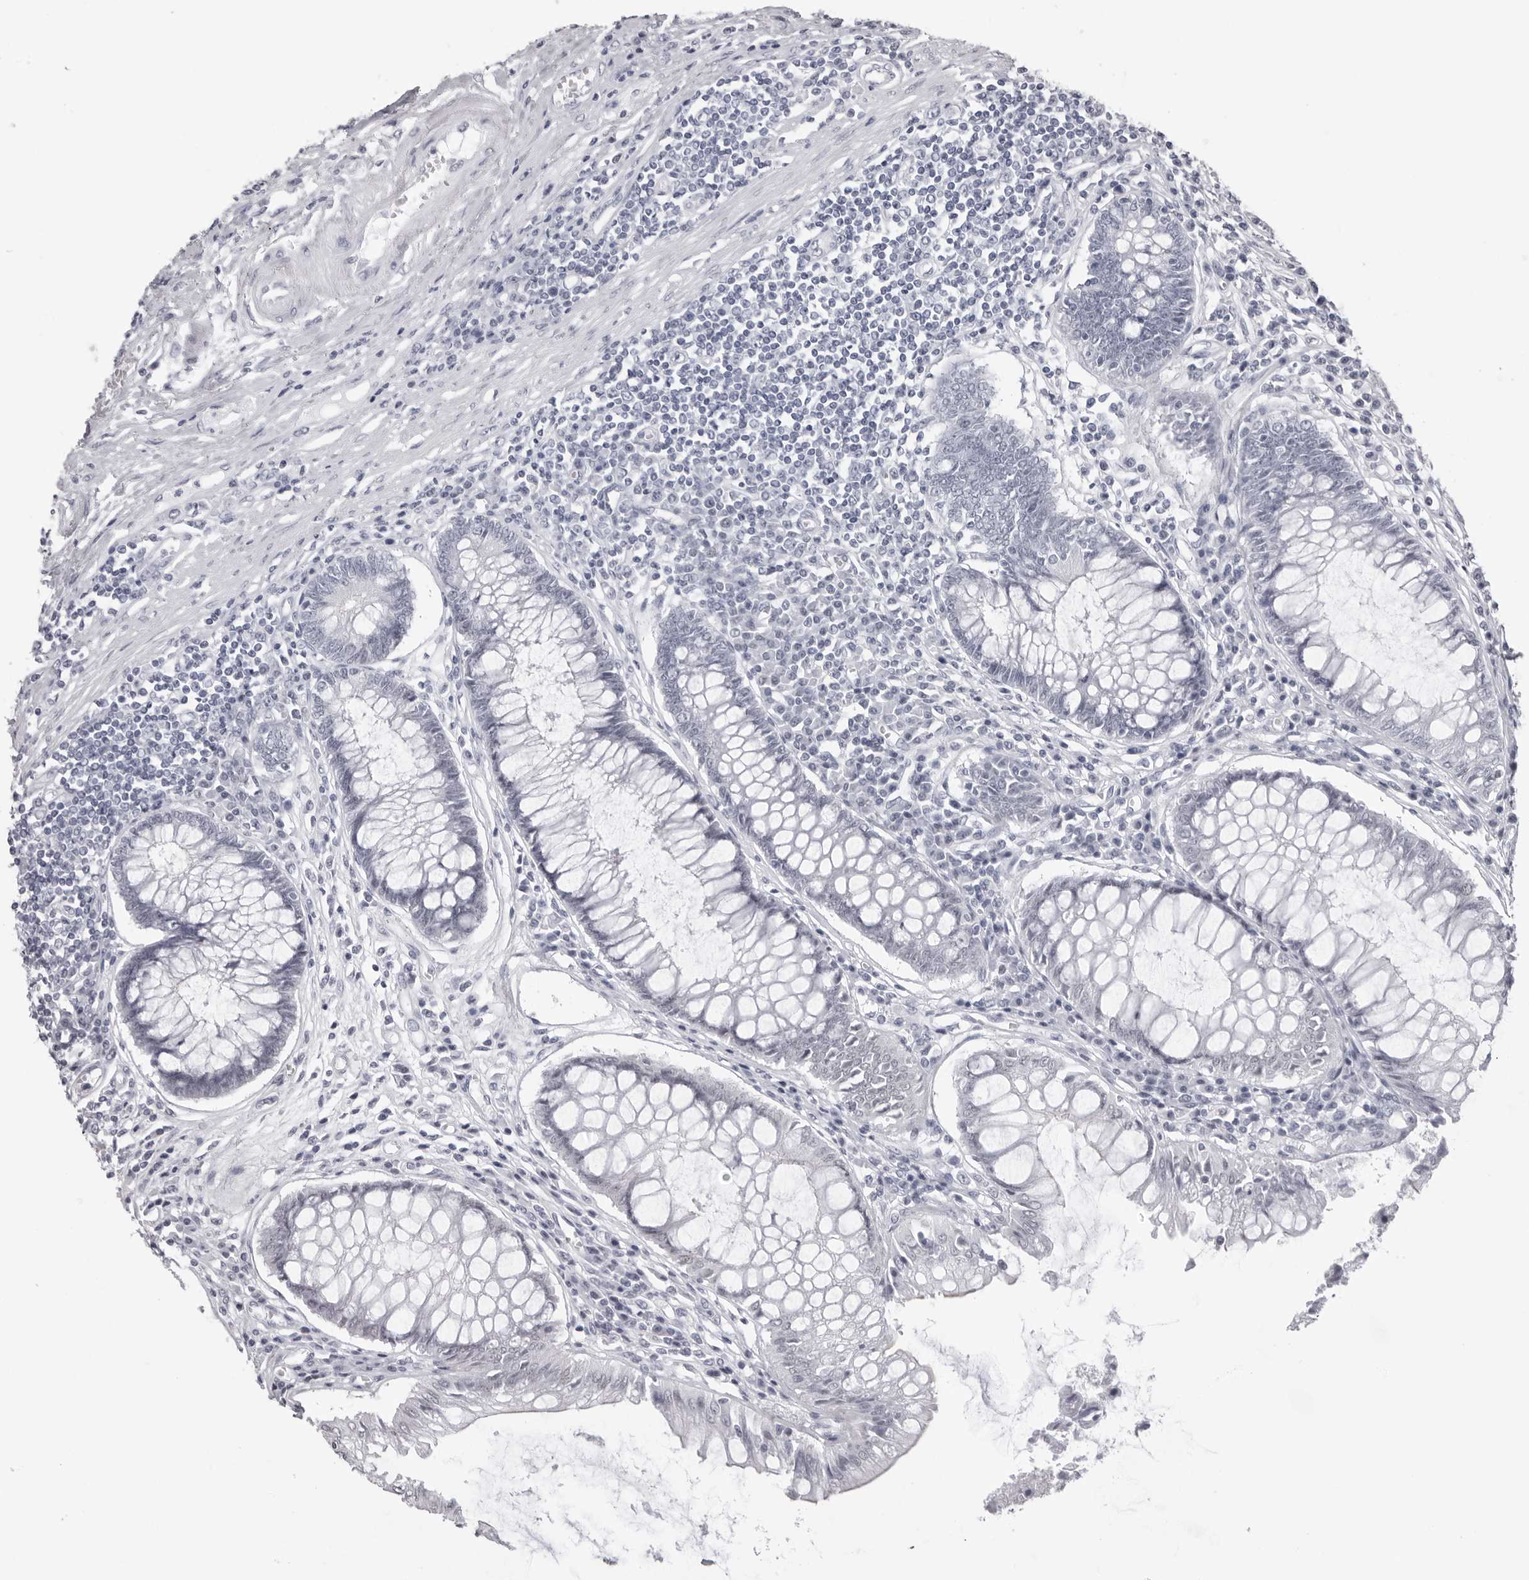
{"staining": {"intensity": "negative", "quantity": "none", "location": "none"}, "tissue": "colorectal cancer", "cell_type": "Tumor cells", "image_type": "cancer", "snomed": [{"axis": "morphology", "description": "Adenocarcinoma, NOS"}, {"axis": "topography", "description": "Rectum"}], "caption": "The image reveals no staining of tumor cells in colorectal adenocarcinoma.", "gene": "ESPN", "patient": {"sex": "male", "age": 84}}